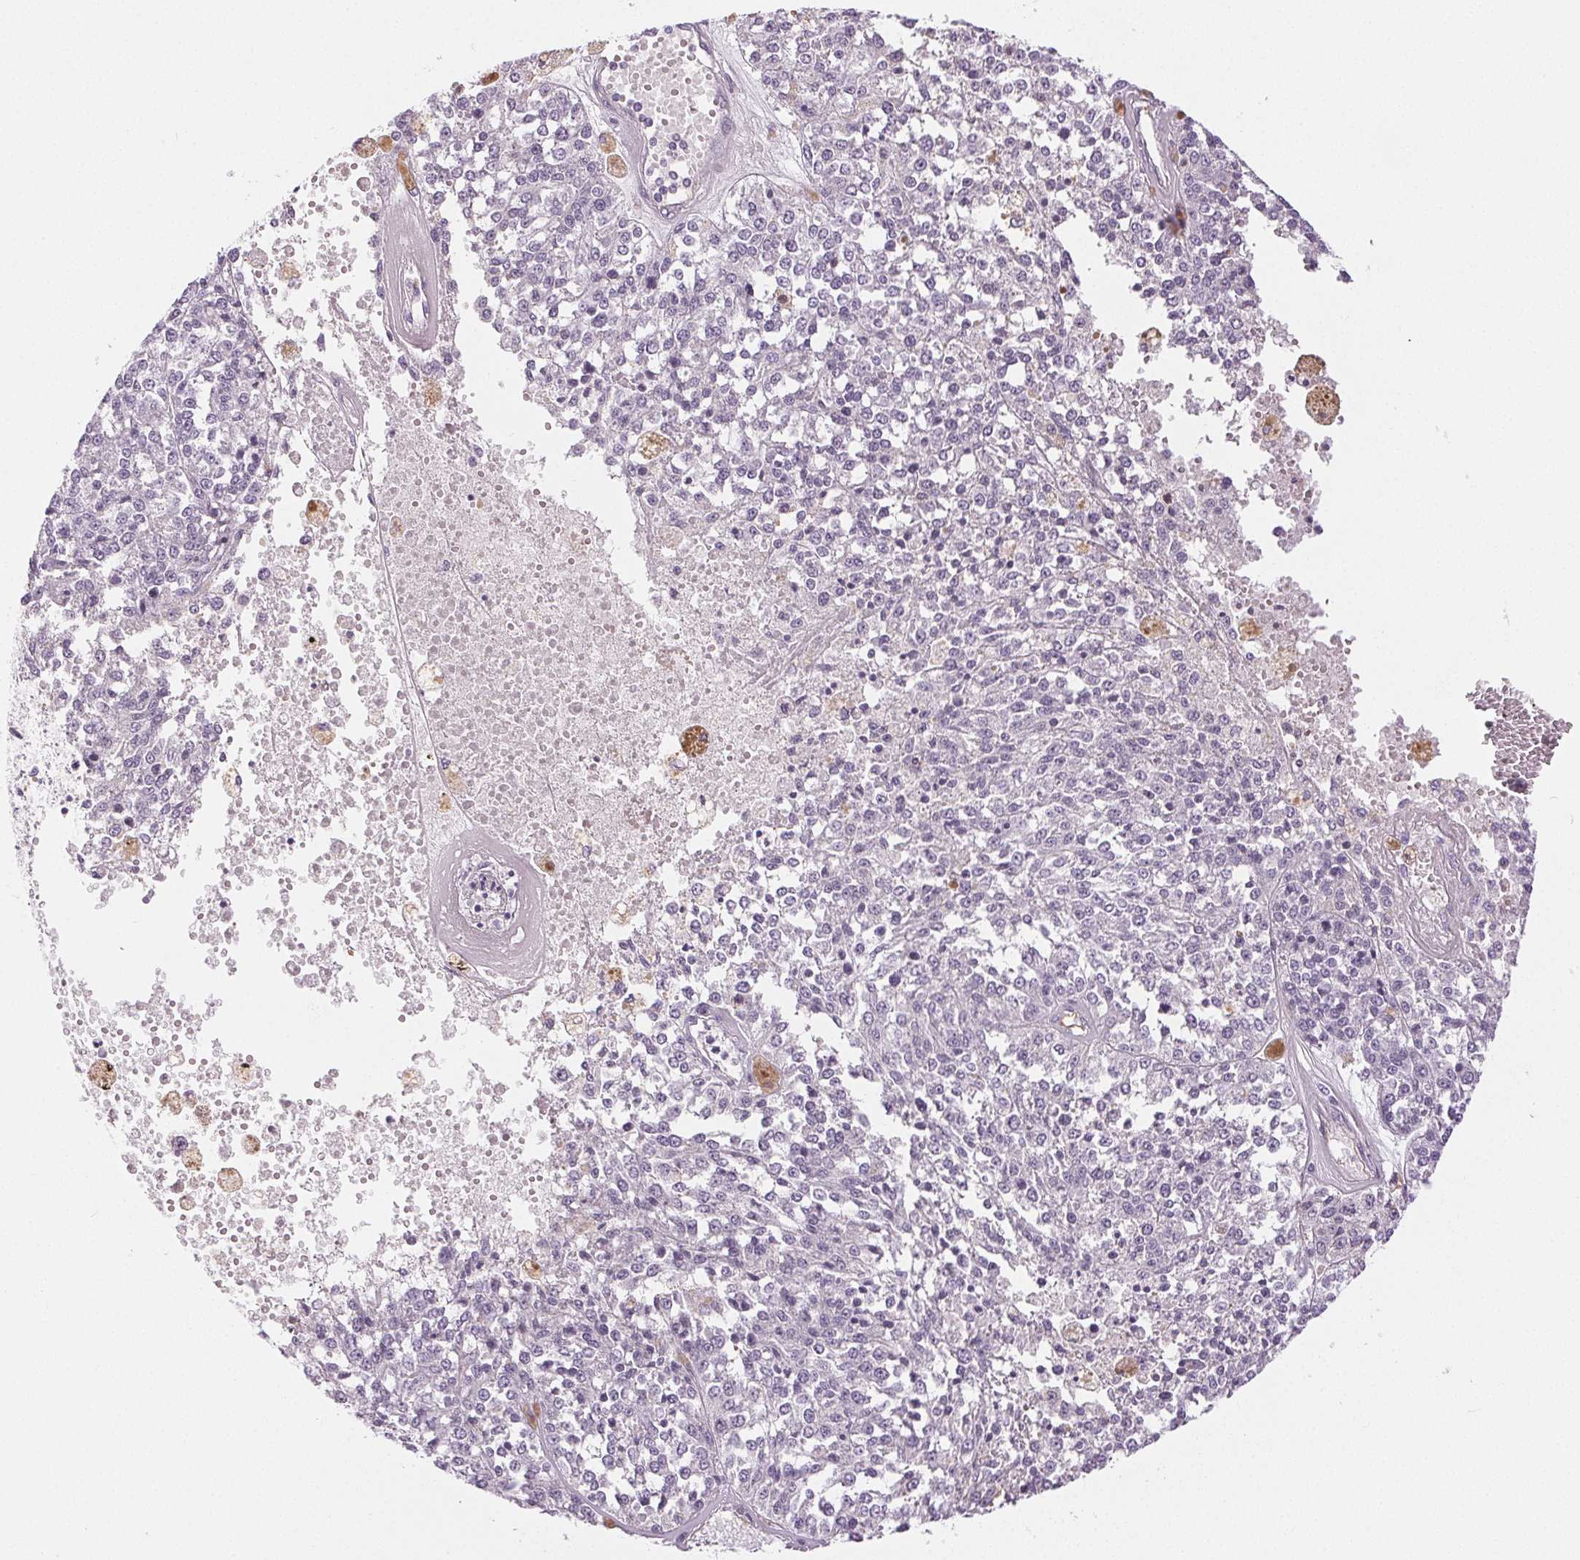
{"staining": {"intensity": "negative", "quantity": "none", "location": "none"}, "tissue": "melanoma", "cell_type": "Tumor cells", "image_type": "cancer", "snomed": [{"axis": "morphology", "description": "Malignant melanoma, Metastatic site"}, {"axis": "topography", "description": "Lymph node"}], "caption": "Melanoma was stained to show a protein in brown. There is no significant positivity in tumor cells. (Brightfield microscopy of DAB (3,3'-diaminobenzidine) IHC at high magnification).", "gene": "DNAJC6", "patient": {"sex": "female", "age": 64}}